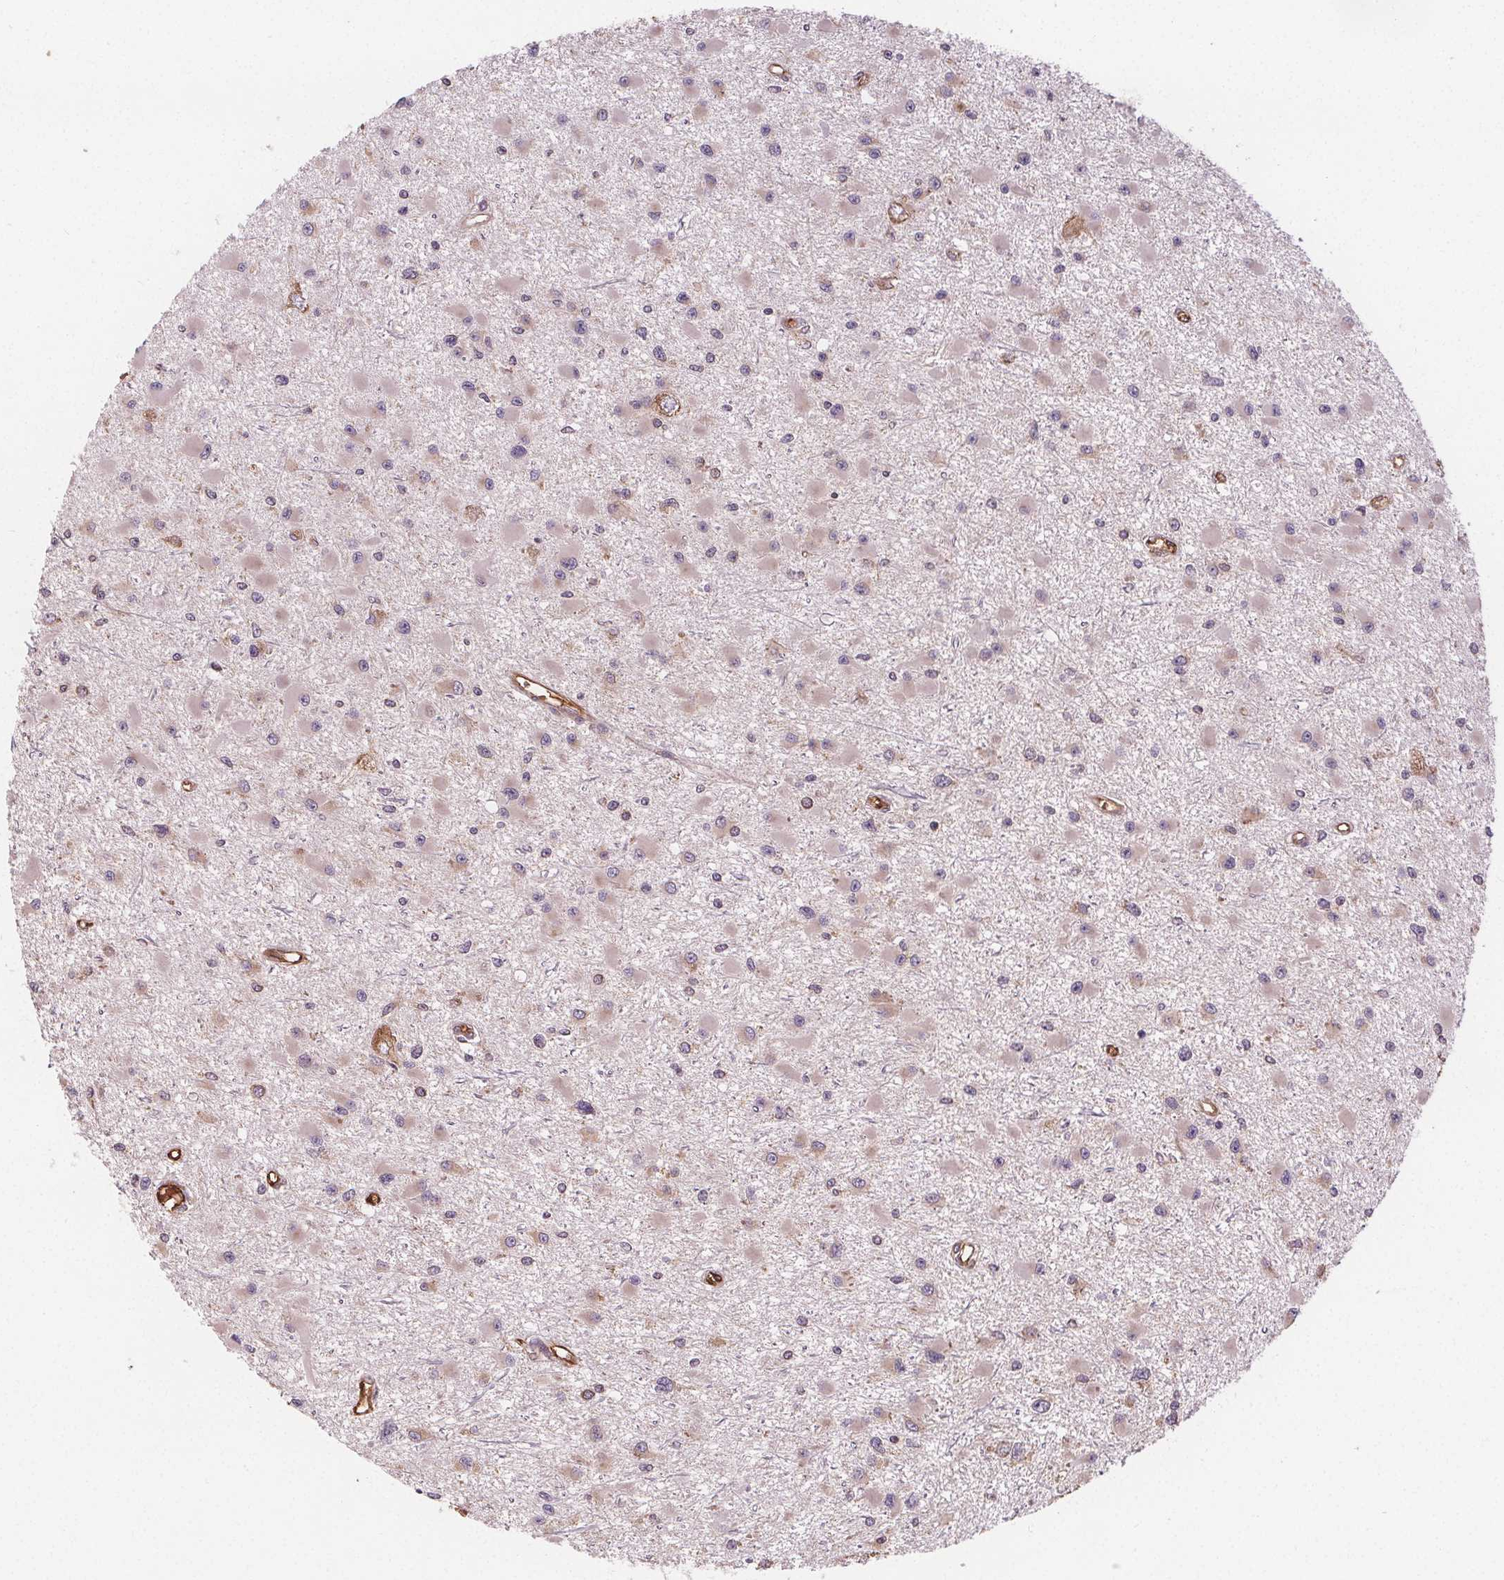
{"staining": {"intensity": "negative", "quantity": "none", "location": "none"}, "tissue": "glioma", "cell_type": "Tumor cells", "image_type": "cancer", "snomed": [{"axis": "morphology", "description": "Glioma, malignant, High grade"}, {"axis": "topography", "description": "Brain"}], "caption": "Immunohistochemistry (IHC) photomicrograph of human glioma stained for a protein (brown), which demonstrates no expression in tumor cells.", "gene": "EIF3D", "patient": {"sex": "male", "age": 54}}